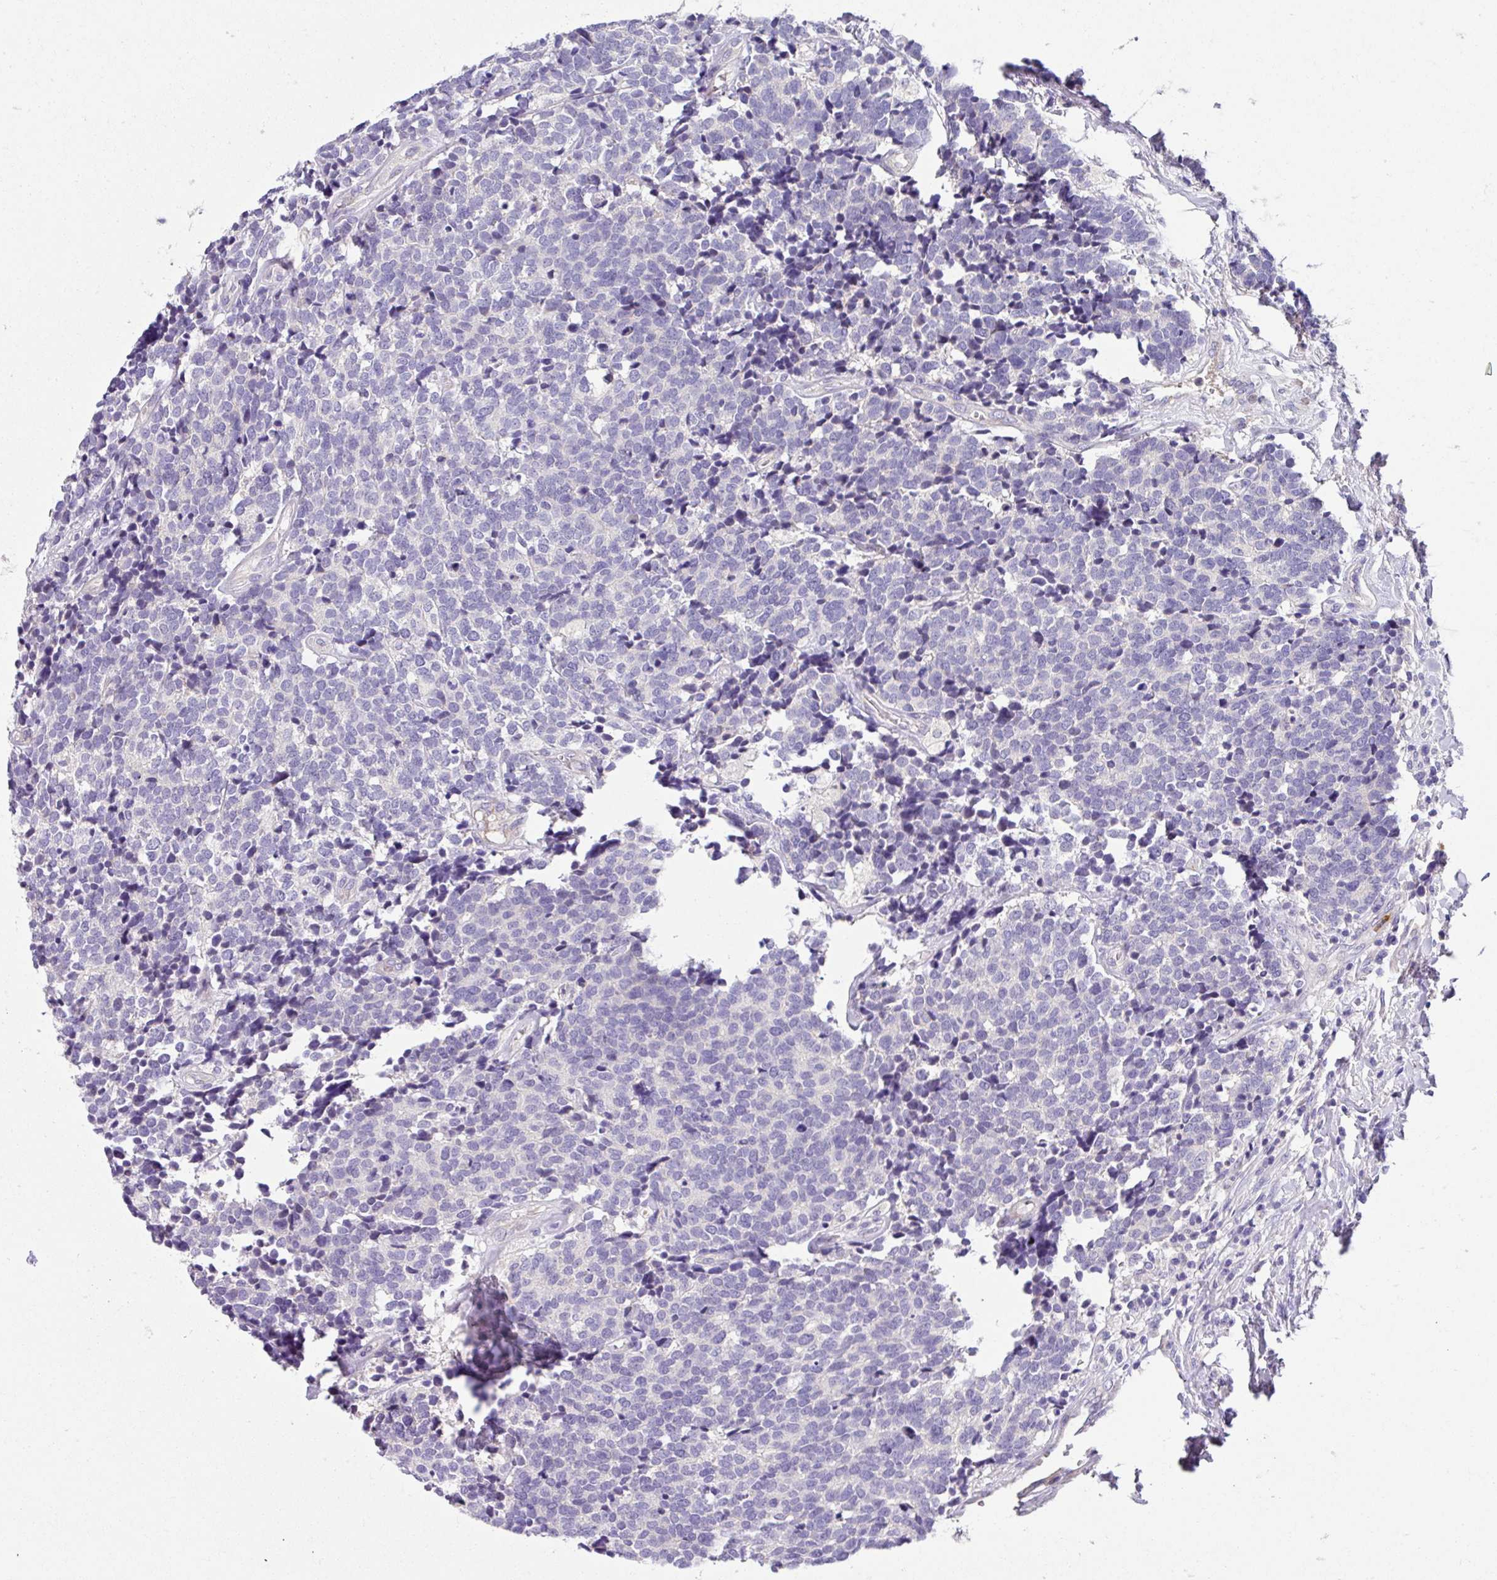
{"staining": {"intensity": "negative", "quantity": "none", "location": "none"}, "tissue": "carcinoid", "cell_type": "Tumor cells", "image_type": "cancer", "snomed": [{"axis": "morphology", "description": "Carcinoid, malignant, NOS"}, {"axis": "topography", "description": "Skin"}], "caption": "Tumor cells are negative for protein expression in human carcinoid. (Immunohistochemistry, brightfield microscopy, high magnification).", "gene": "CRISP3", "patient": {"sex": "female", "age": 79}}